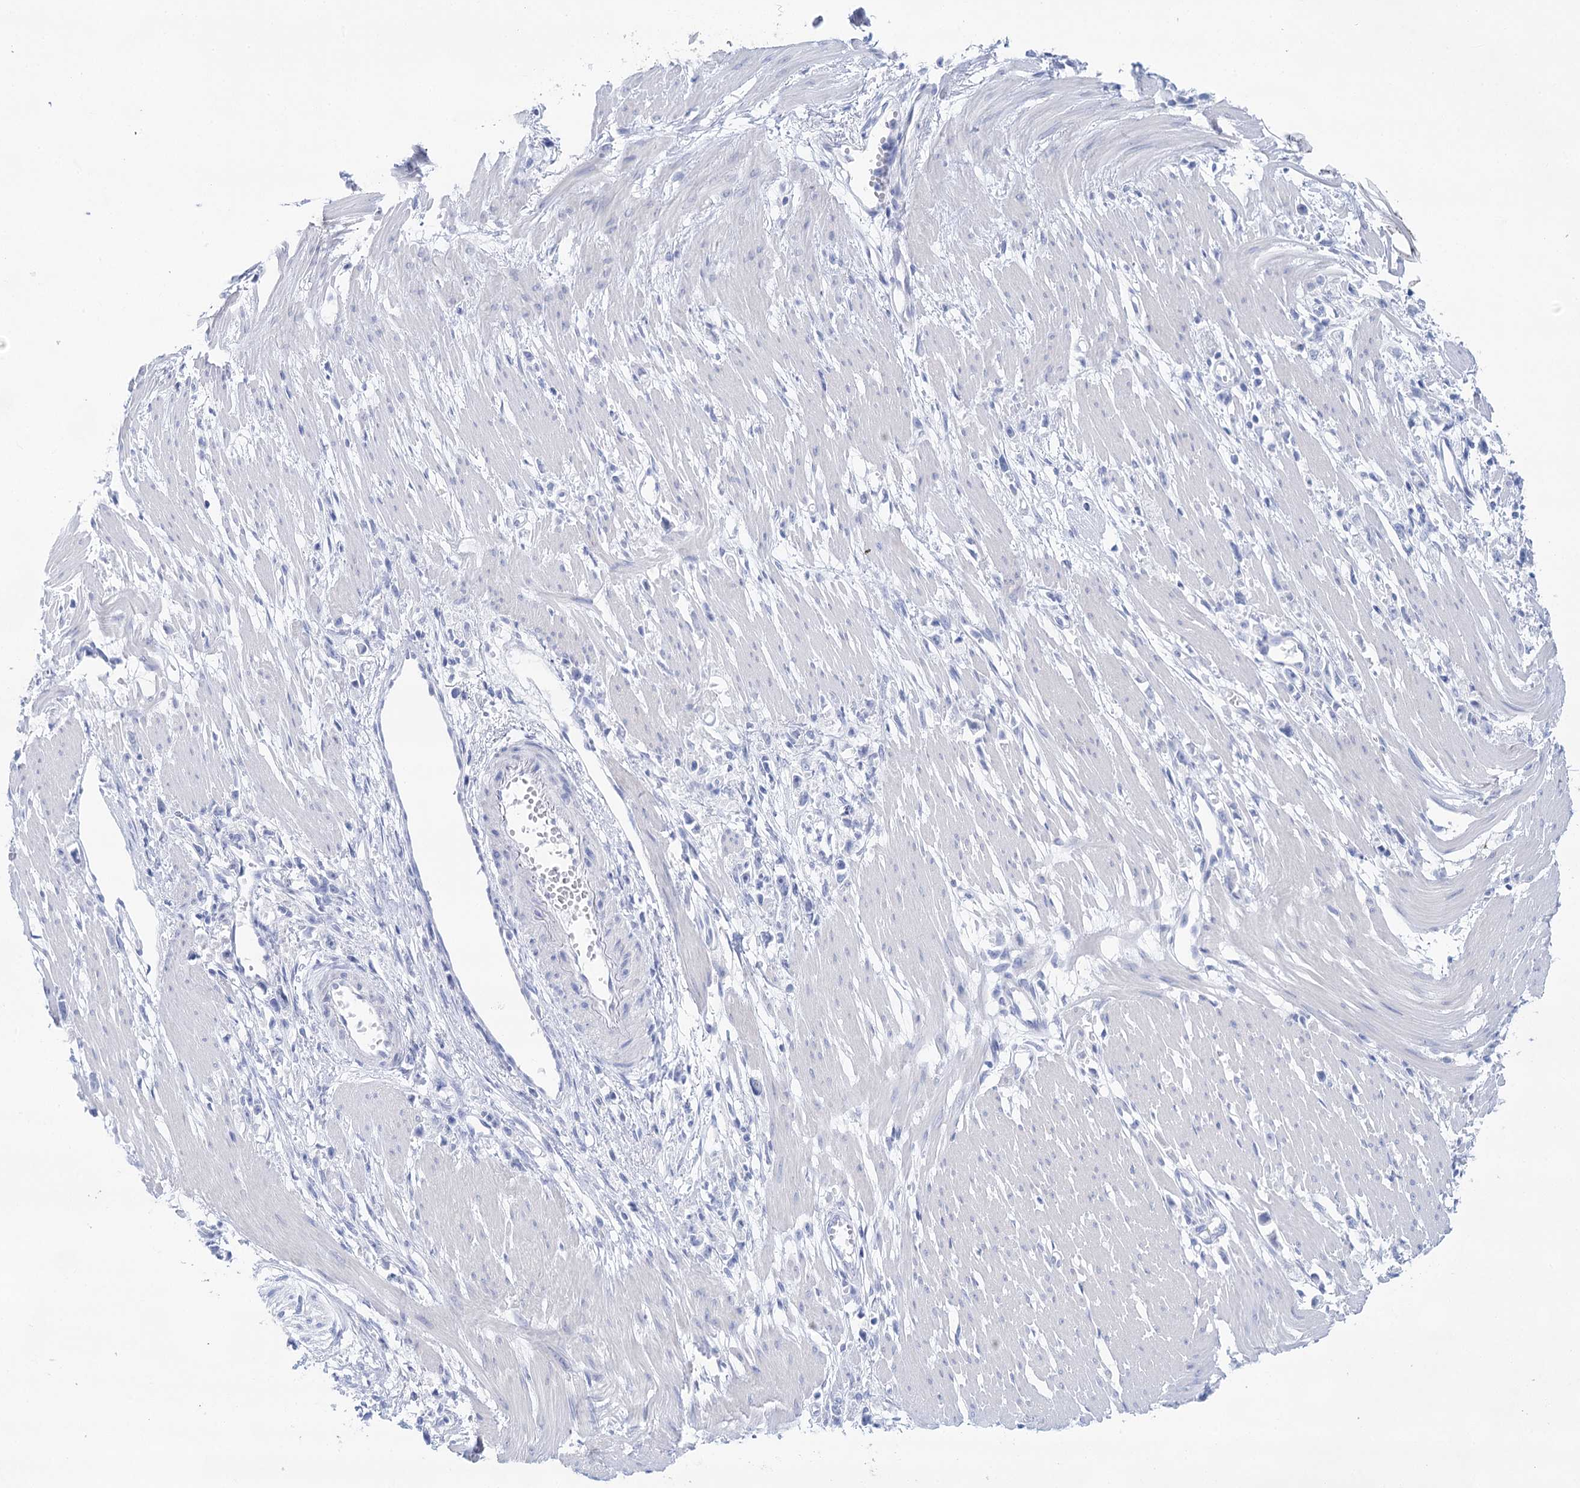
{"staining": {"intensity": "negative", "quantity": "none", "location": "none"}, "tissue": "stomach cancer", "cell_type": "Tumor cells", "image_type": "cancer", "snomed": [{"axis": "morphology", "description": "Adenocarcinoma, NOS"}, {"axis": "topography", "description": "Stomach"}], "caption": "A micrograph of human adenocarcinoma (stomach) is negative for staining in tumor cells.", "gene": "LALBA", "patient": {"sex": "female", "age": 59}}